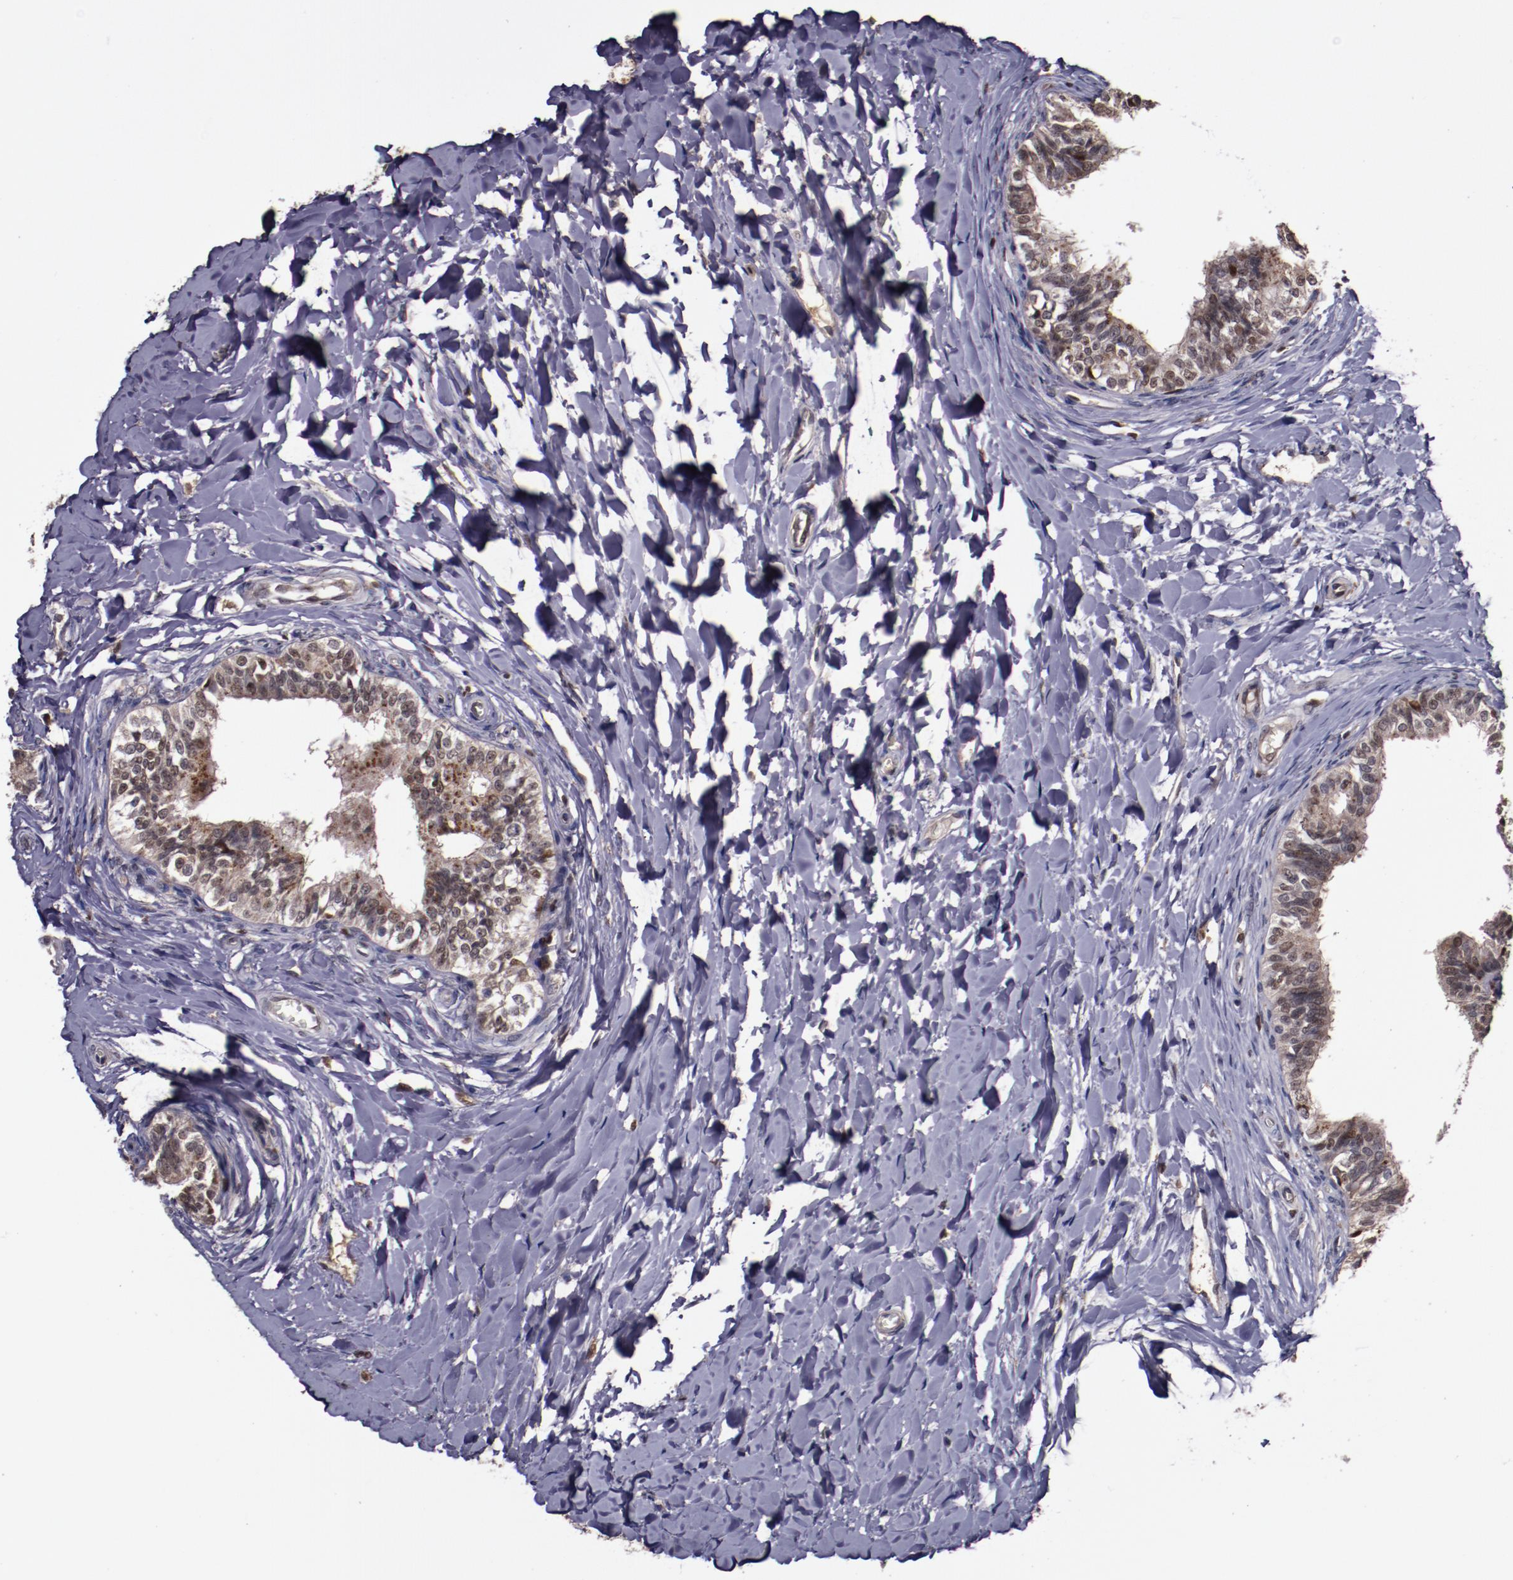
{"staining": {"intensity": "strong", "quantity": ">75%", "location": "nuclear"}, "tissue": "epididymis", "cell_type": "Glandular cells", "image_type": "normal", "snomed": [{"axis": "morphology", "description": "Normal tissue, NOS"}, {"axis": "topography", "description": "Soft tissue"}, {"axis": "topography", "description": "Epididymis"}], "caption": "This histopathology image reveals immunohistochemistry (IHC) staining of unremarkable human epididymis, with high strong nuclear staining in about >75% of glandular cells.", "gene": "CHEK2", "patient": {"sex": "male", "age": 26}}